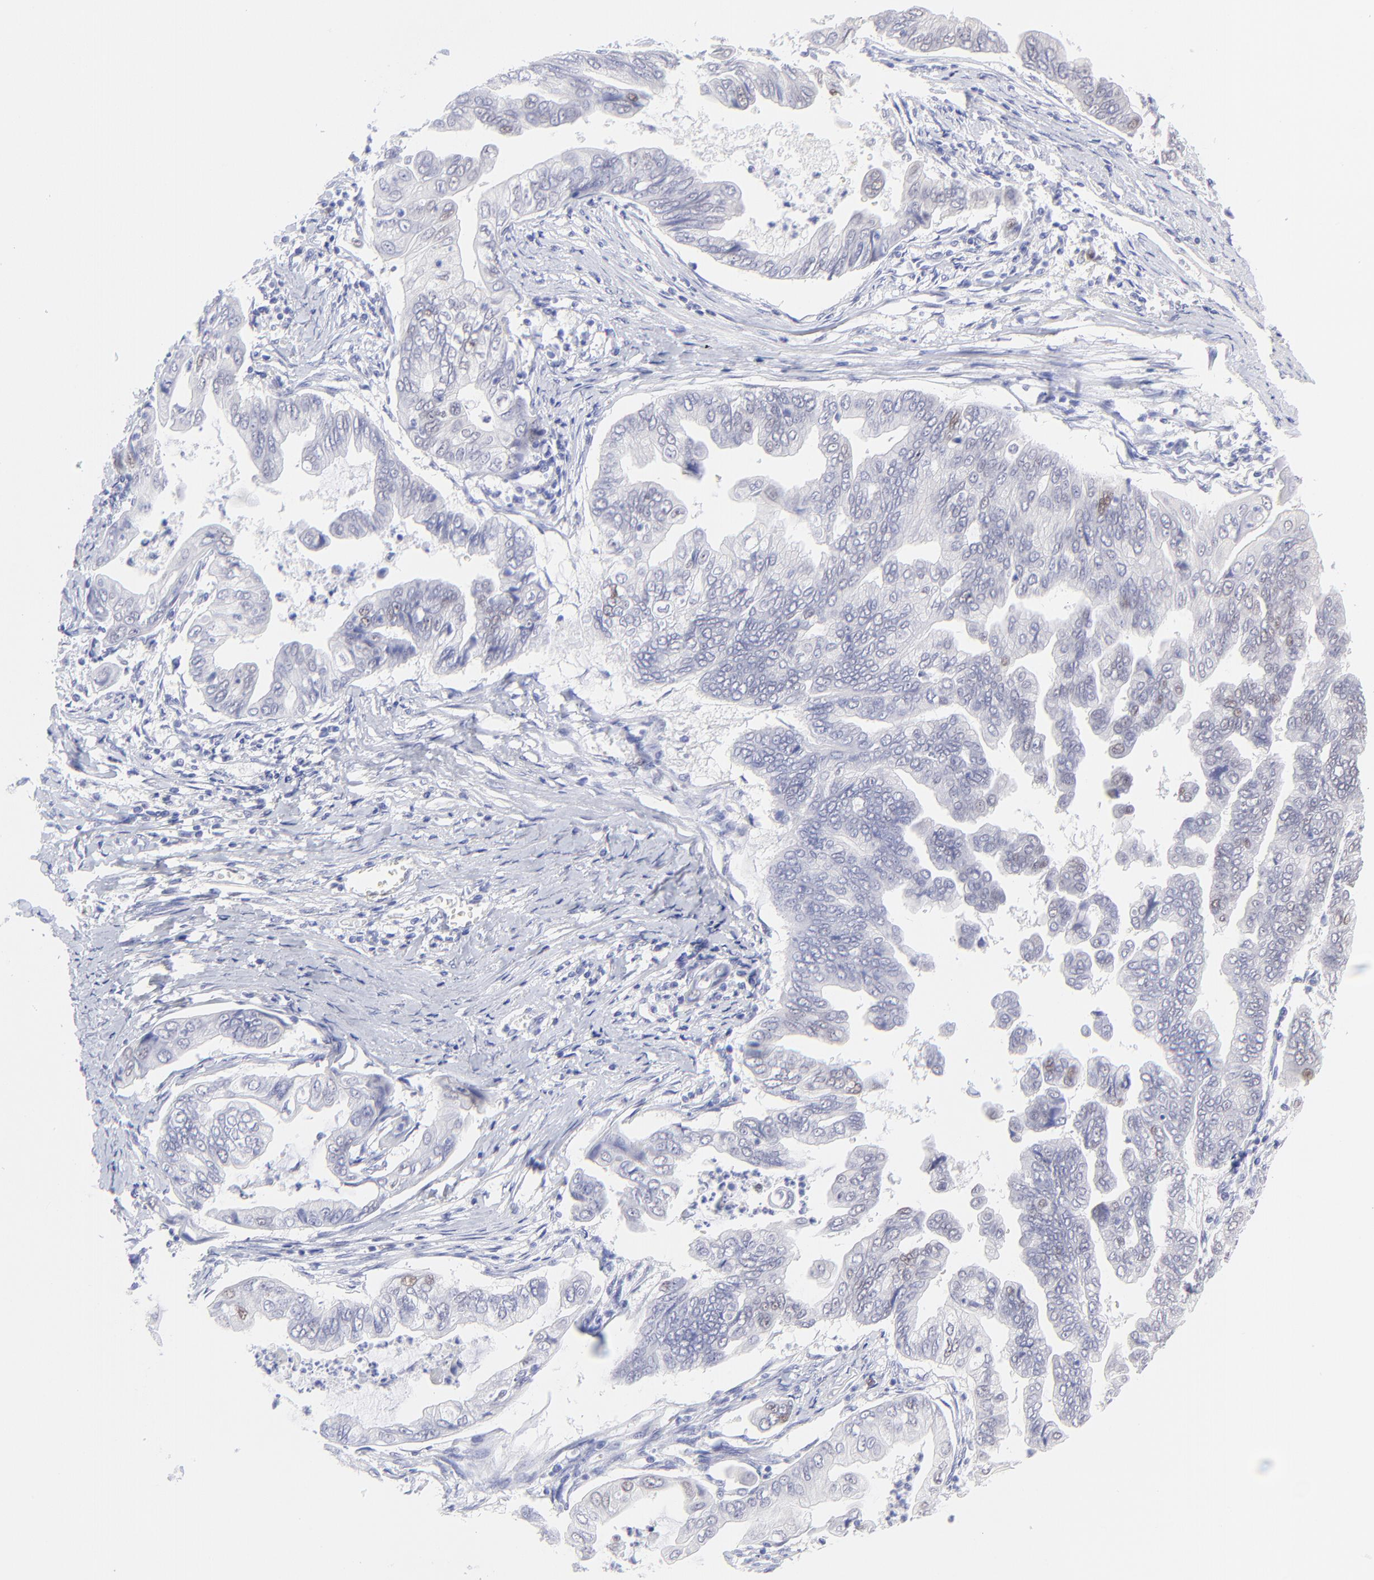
{"staining": {"intensity": "moderate", "quantity": "<25%", "location": "nuclear"}, "tissue": "stomach cancer", "cell_type": "Tumor cells", "image_type": "cancer", "snomed": [{"axis": "morphology", "description": "Adenocarcinoma, NOS"}, {"axis": "topography", "description": "Stomach, upper"}], "caption": "A photomicrograph showing moderate nuclear staining in approximately <25% of tumor cells in stomach cancer (adenocarcinoma), as visualized by brown immunohistochemical staining.", "gene": "KLF4", "patient": {"sex": "male", "age": 80}}